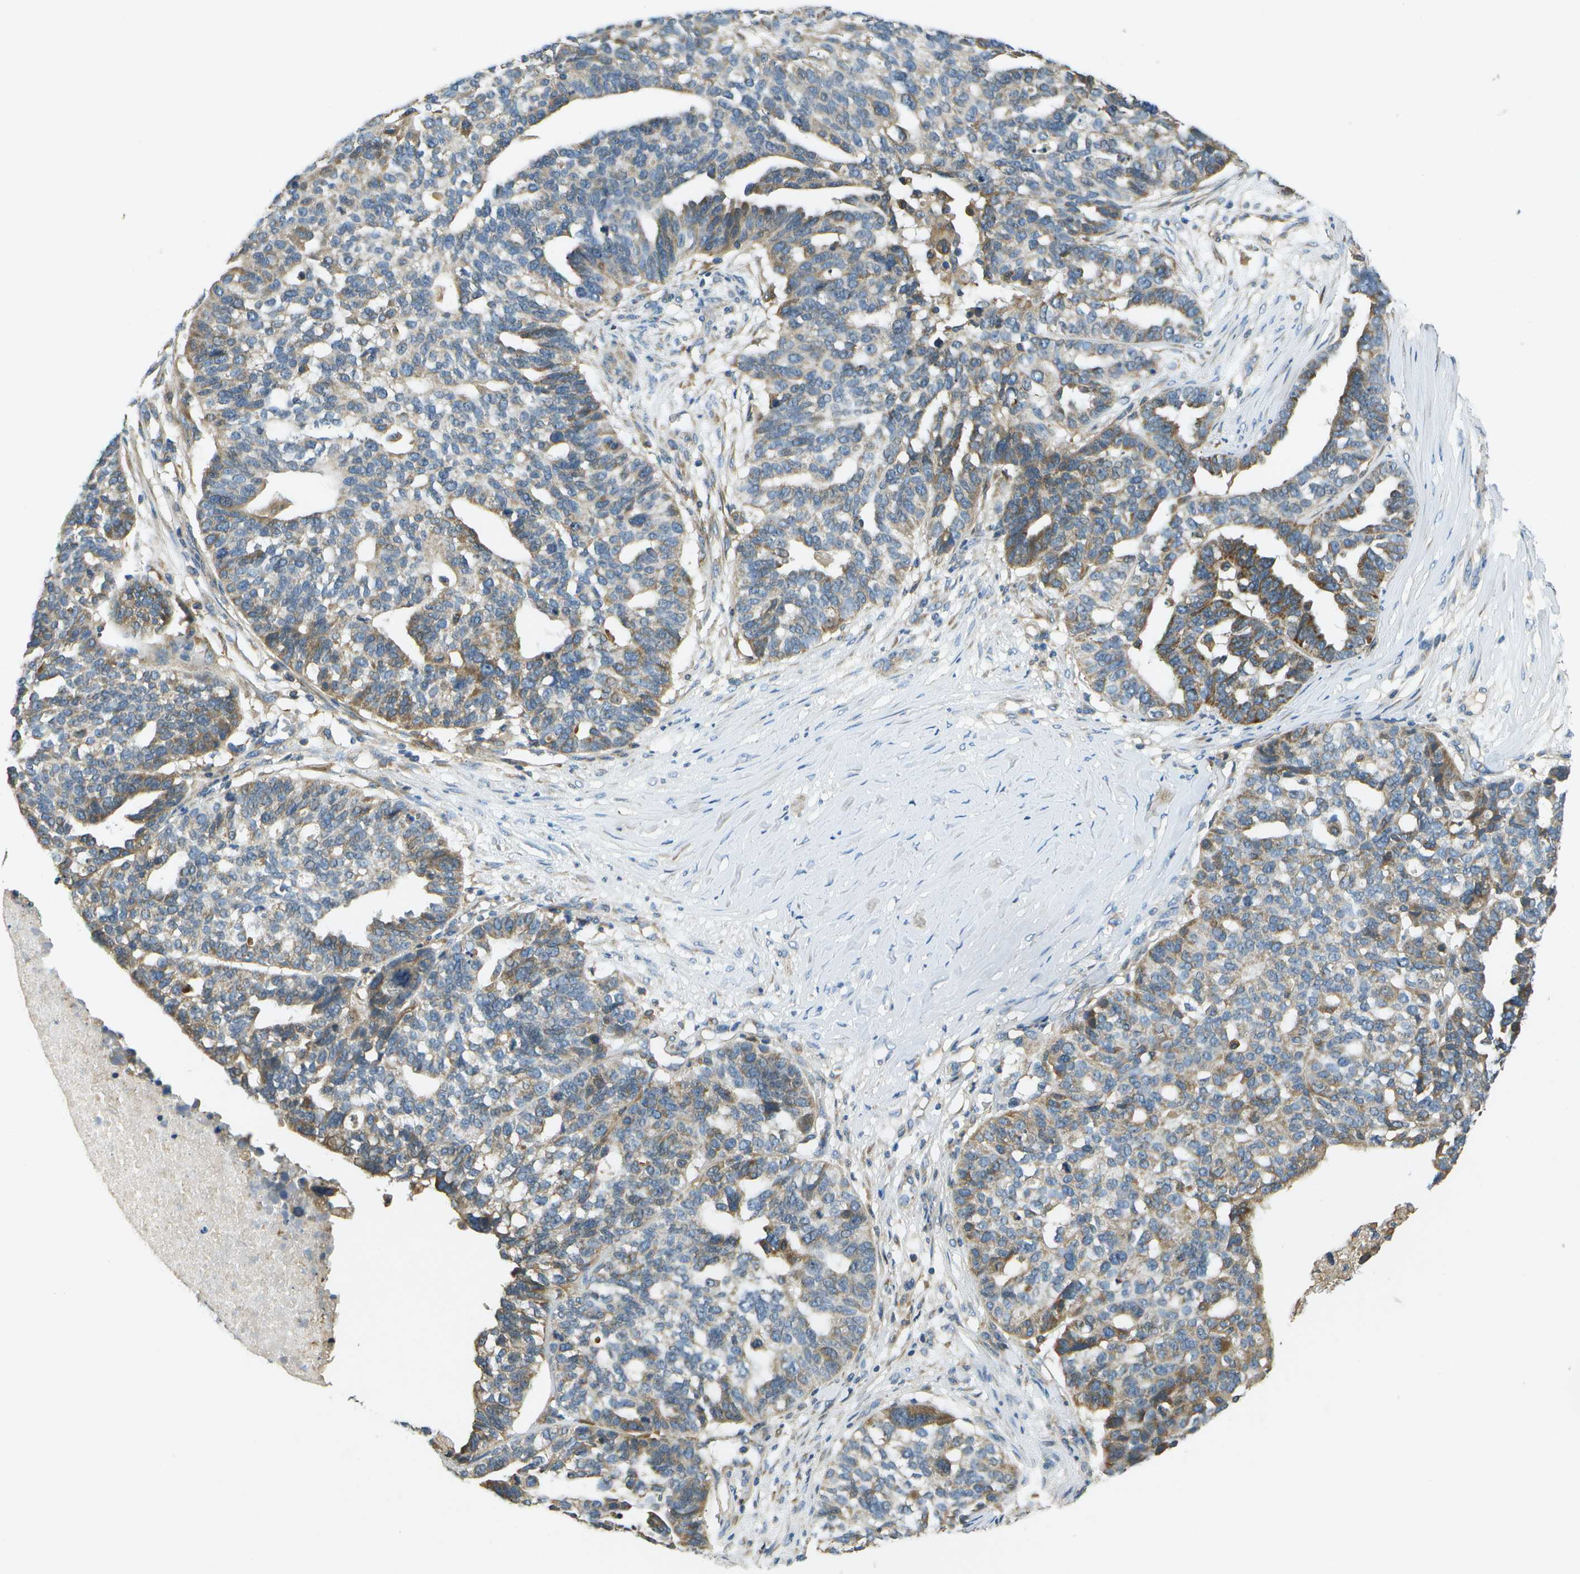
{"staining": {"intensity": "weak", "quantity": "25%-75%", "location": "cytoplasmic/membranous"}, "tissue": "ovarian cancer", "cell_type": "Tumor cells", "image_type": "cancer", "snomed": [{"axis": "morphology", "description": "Cystadenocarcinoma, serous, NOS"}, {"axis": "topography", "description": "Ovary"}], "caption": "Tumor cells reveal low levels of weak cytoplasmic/membranous expression in approximately 25%-75% of cells in ovarian cancer.", "gene": "SAMSN1", "patient": {"sex": "female", "age": 59}}